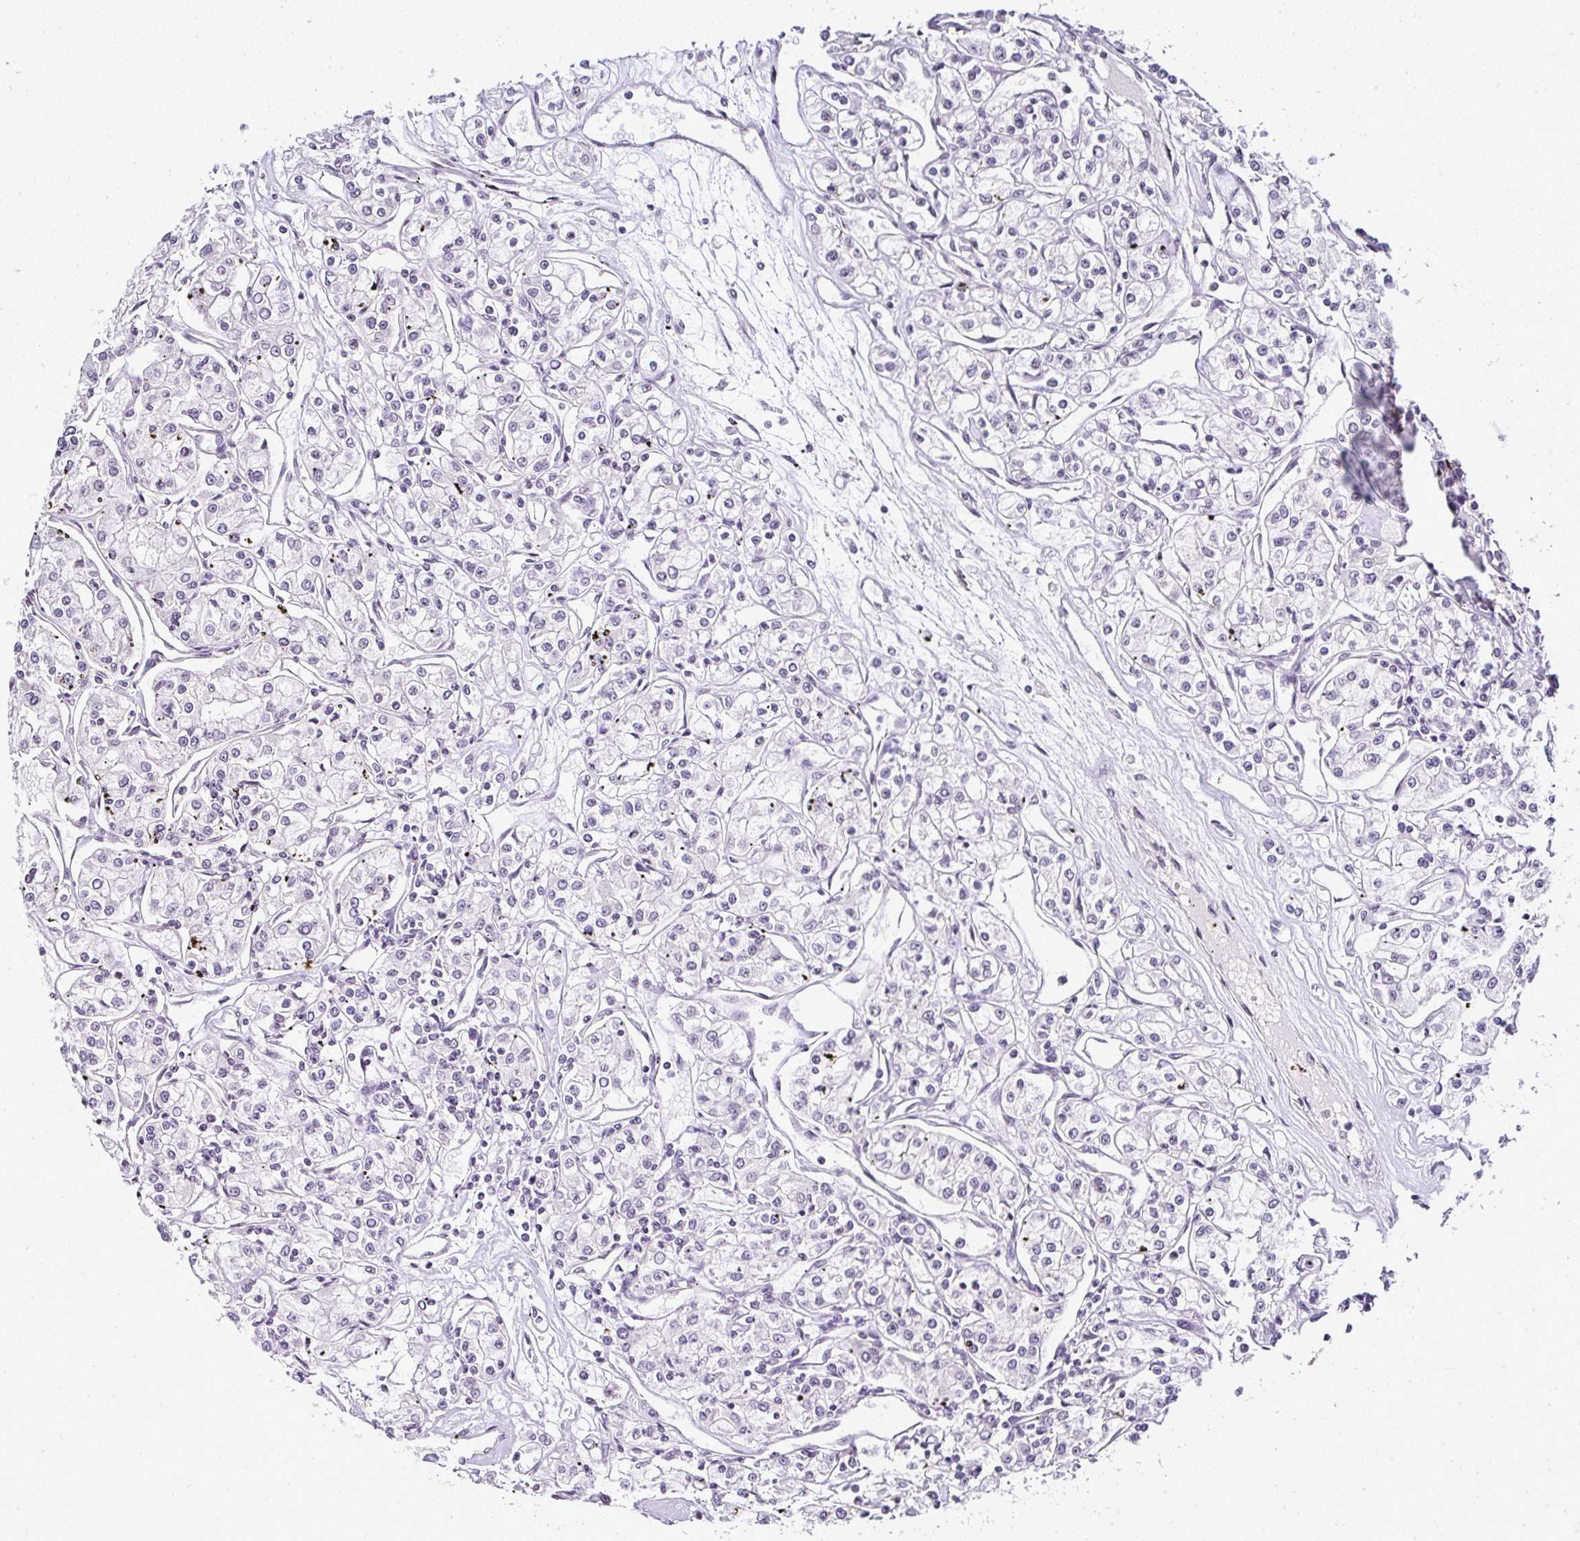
{"staining": {"intensity": "negative", "quantity": "none", "location": "none"}, "tissue": "renal cancer", "cell_type": "Tumor cells", "image_type": "cancer", "snomed": [{"axis": "morphology", "description": "Adenocarcinoma, NOS"}, {"axis": "topography", "description": "Kidney"}], "caption": "Tumor cells show no significant expression in renal adenocarcinoma.", "gene": "SERPINB3", "patient": {"sex": "female", "age": 59}}